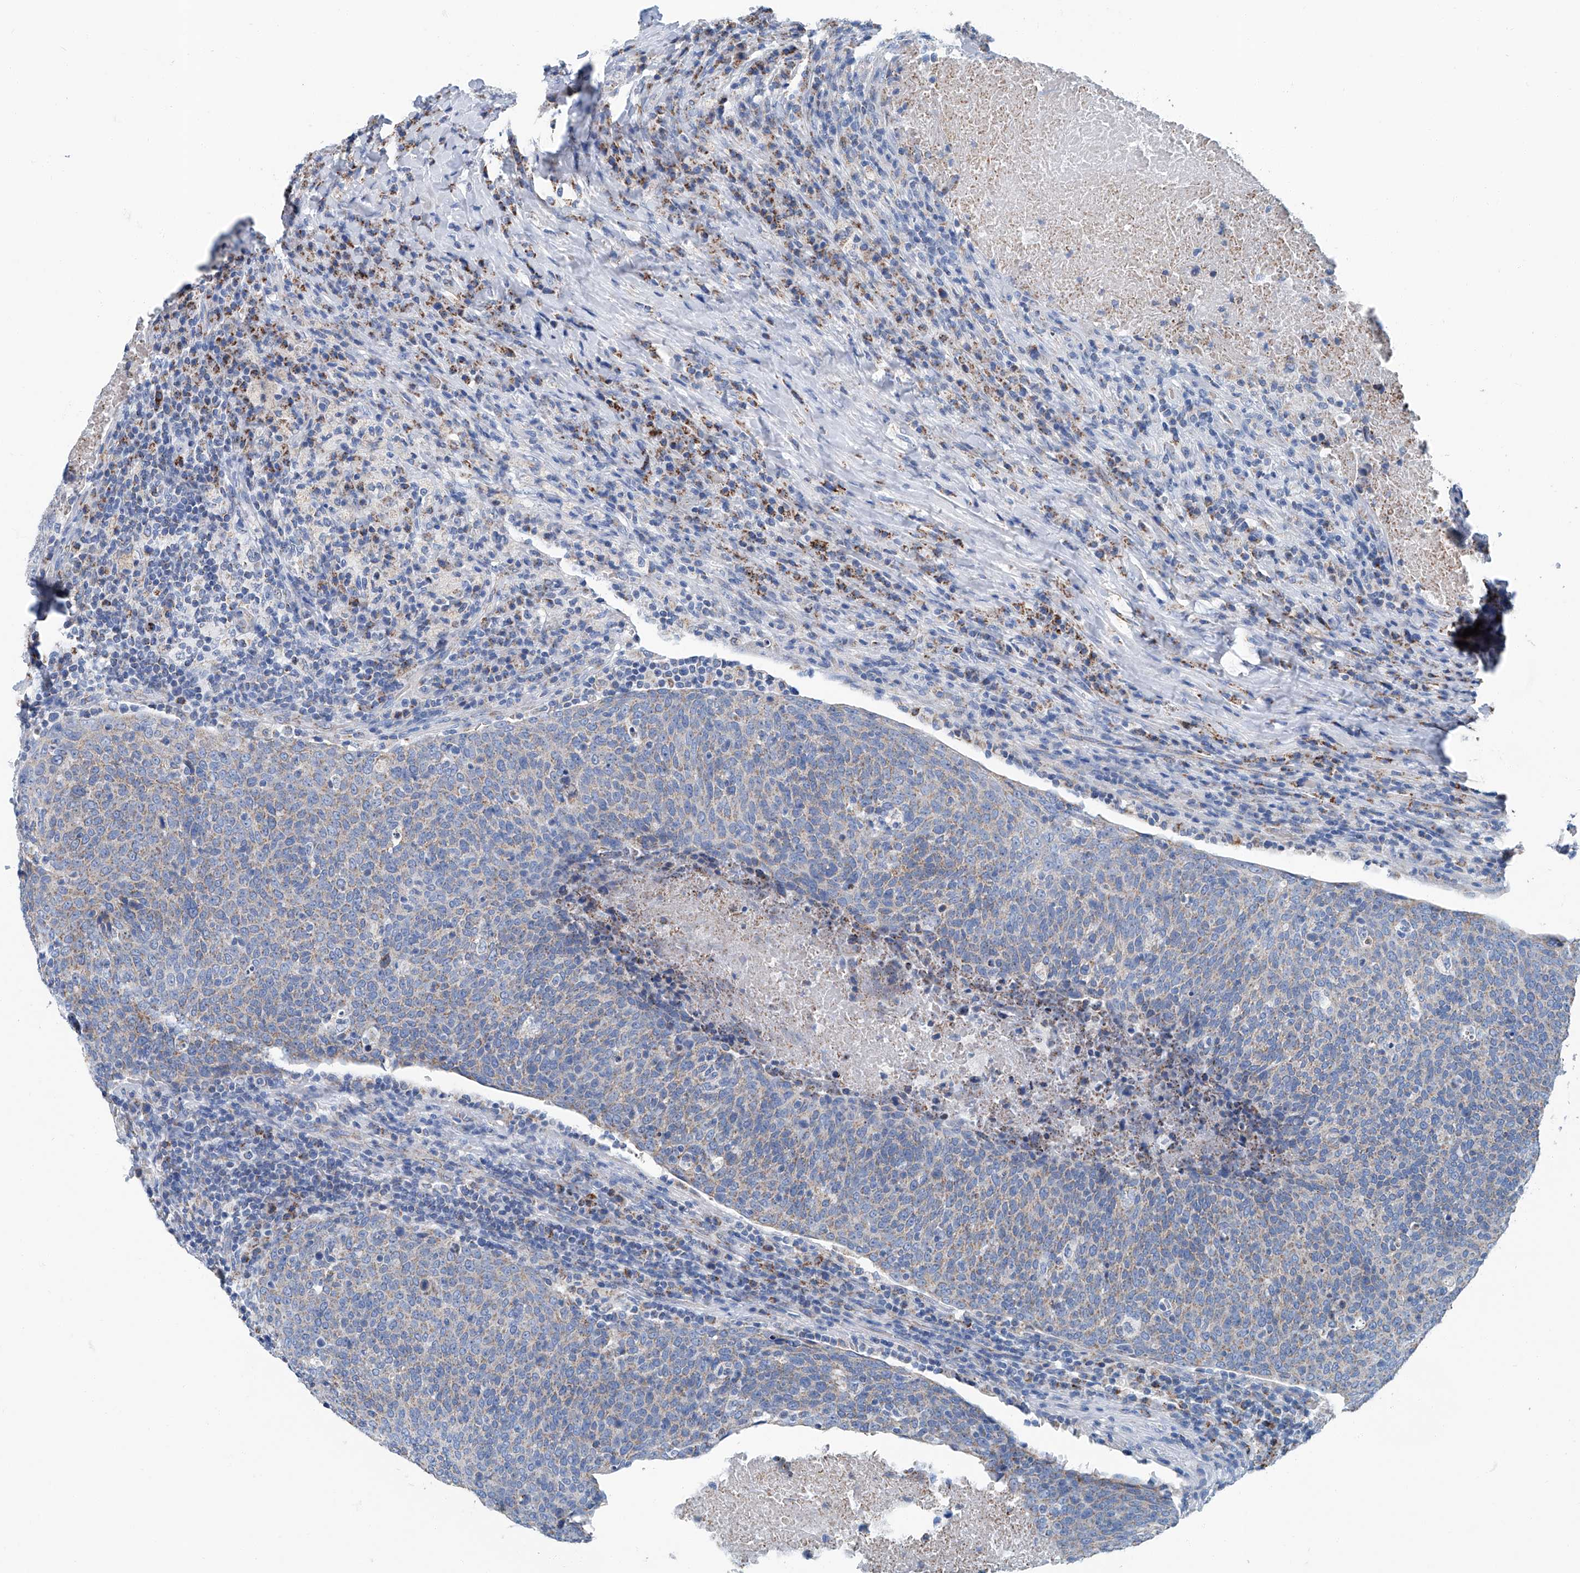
{"staining": {"intensity": "weak", "quantity": "<25%", "location": "cytoplasmic/membranous"}, "tissue": "head and neck cancer", "cell_type": "Tumor cells", "image_type": "cancer", "snomed": [{"axis": "morphology", "description": "Squamous cell carcinoma, NOS"}, {"axis": "morphology", "description": "Squamous cell carcinoma, metastatic, NOS"}, {"axis": "topography", "description": "Lymph node"}, {"axis": "topography", "description": "Head-Neck"}], "caption": "High magnification brightfield microscopy of head and neck cancer (metastatic squamous cell carcinoma) stained with DAB (3,3'-diaminobenzidine) (brown) and counterstained with hematoxylin (blue): tumor cells show no significant staining. (DAB immunohistochemistry (IHC), high magnification).", "gene": "MT-ND1", "patient": {"sex": "male", "age": 62}}